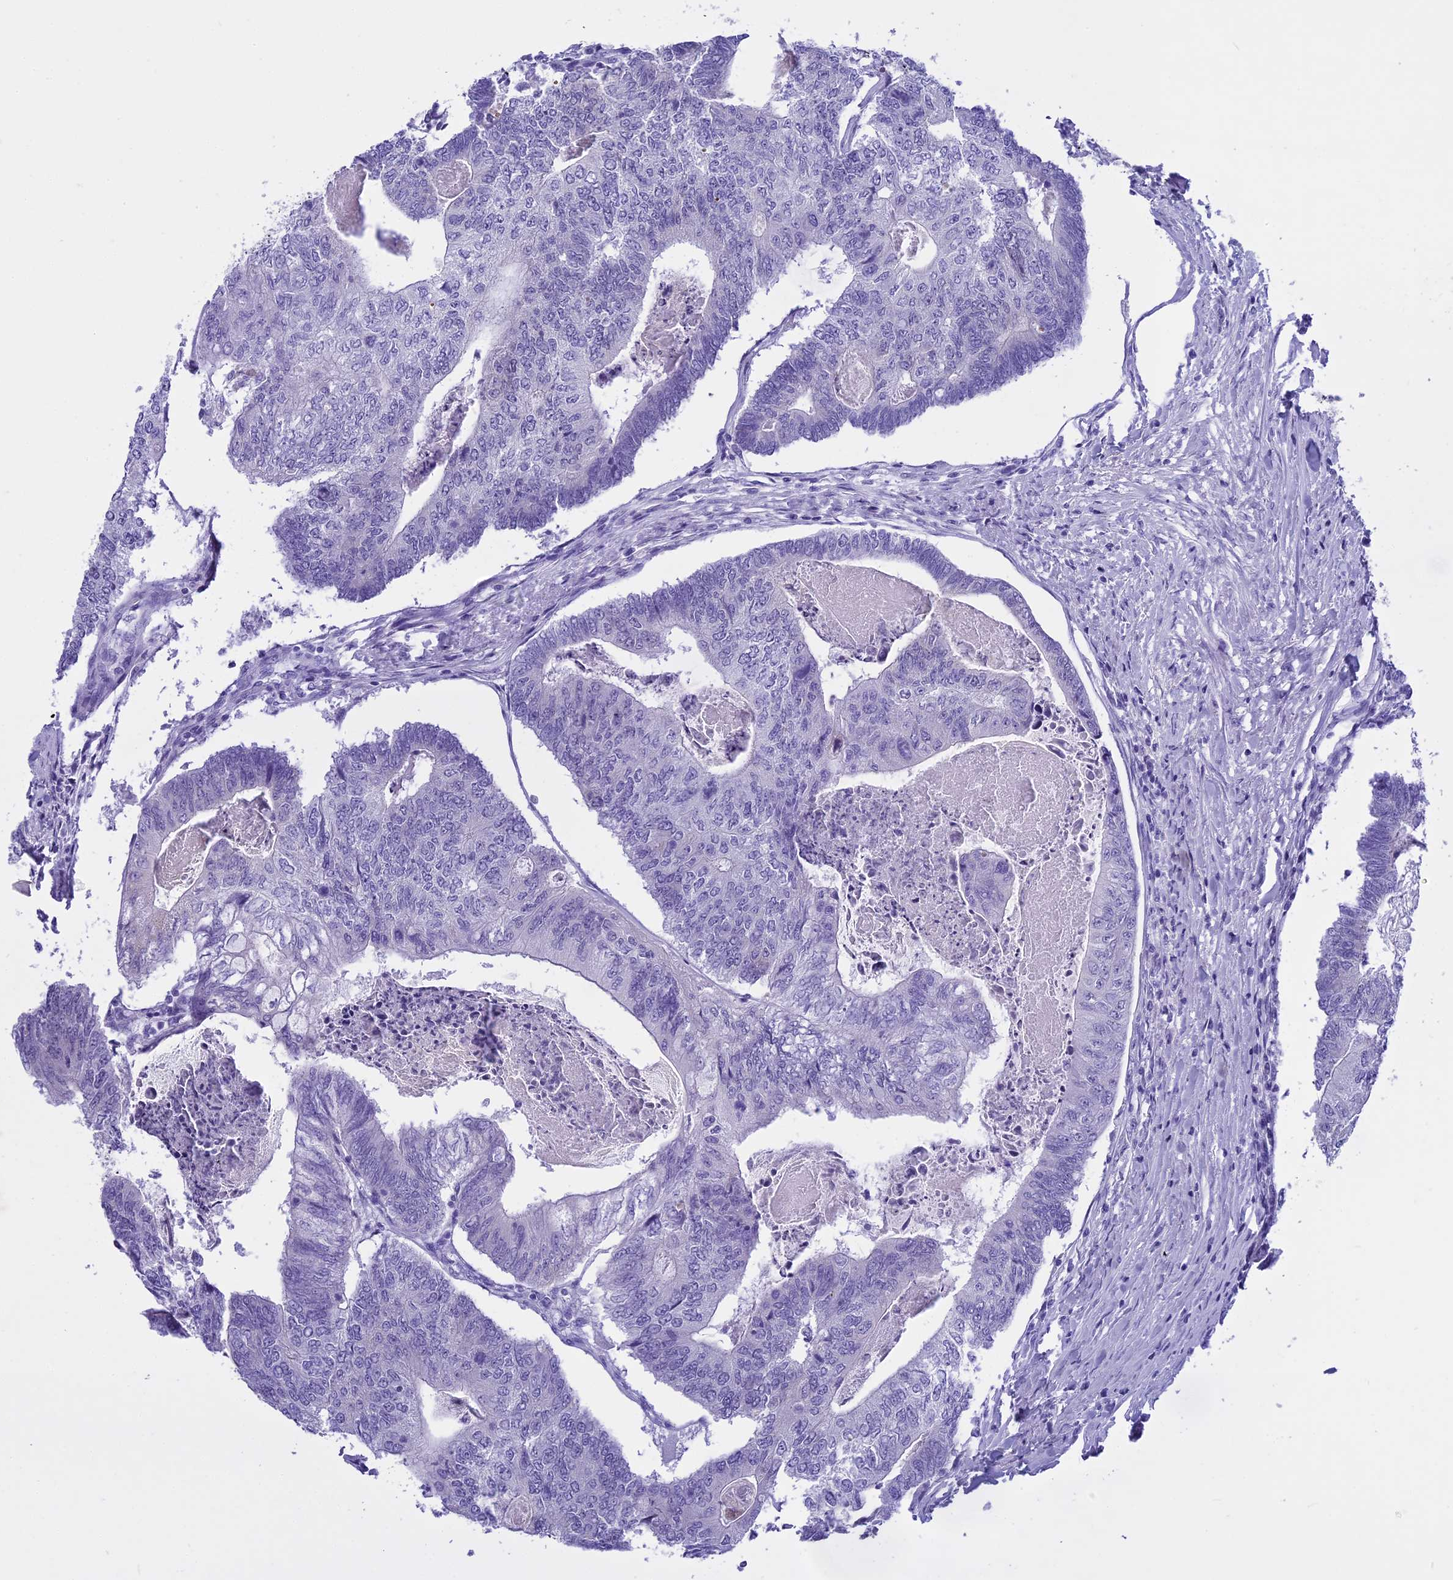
{"staining": {"intensity": "negative", "quantity": "none", "location": "none"}, "tissue": "colorectal cancer", "cell_type": "Tumor cells", "image_type": "cancer", "snomed": [{"axis": "morphology", "description": "Adenocarcinoma, NOS"}, {"axis": "topography", "description": "Colon"}], "caption": "IHC of colorectal cancer displays no positivity in tumor cells. (DAB (3,3'-diaminobenzidine) IHC with hematoxylin counter stain).", "gene": "KCTD14", "patient": {"sex": "female", "age": 67}}